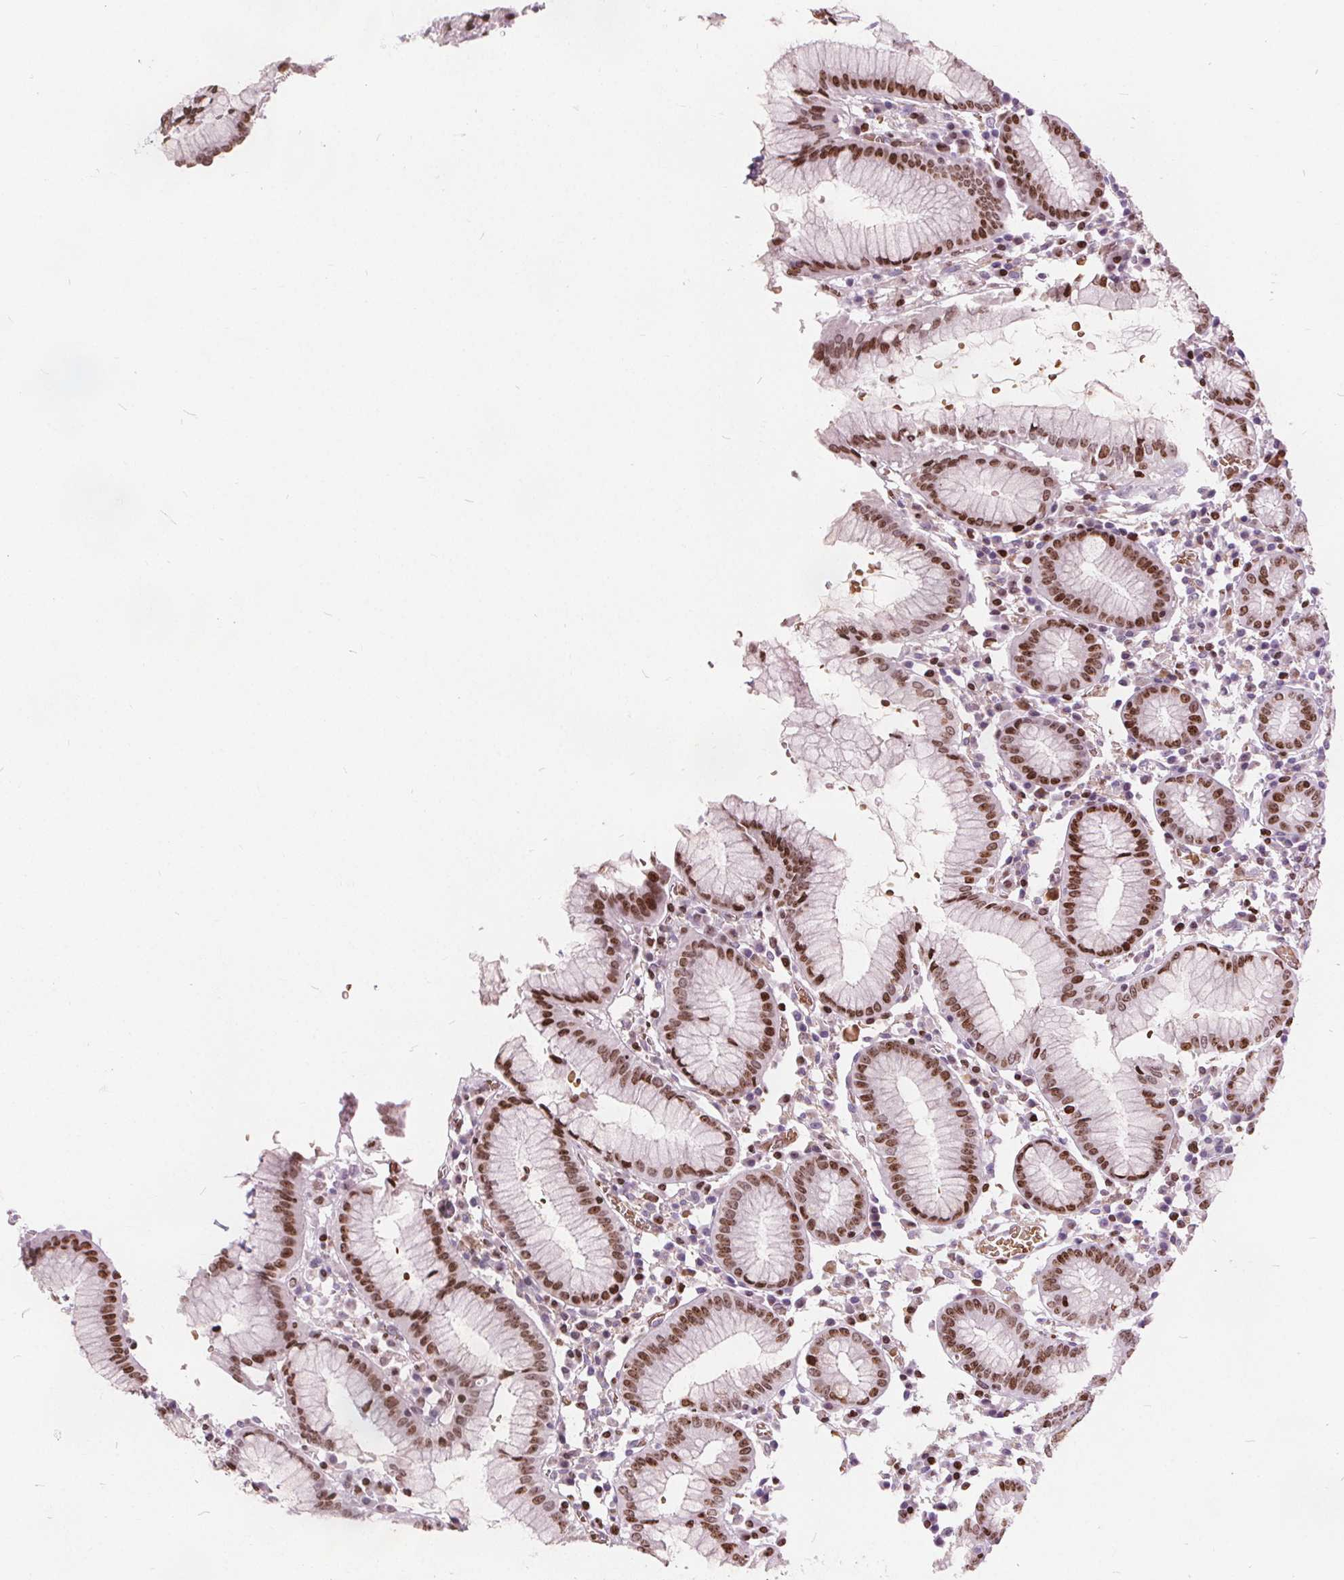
{"staining": {"intensity": "moderate", "quantity": "25%-75%", "location": "nuclear"}, "tissue": "stomach", "cell_type": "Glandular cells", "image_type": "normal", "snomed": [{"axis": "morphology", "description": "Normal tissue, NOS"}, {"axis": "topography", "description": "Stomach"}], "caption": "Brown immunohistochemical staining in unremarkable stomach reveals moderate nuclear positivity in approximately 25%-75% of glandular cells. The protein is shown in brown color, while the nuclei are stained blue.", "gene": "ISLR2", "patient": {"sex": "male", "age": 55}}